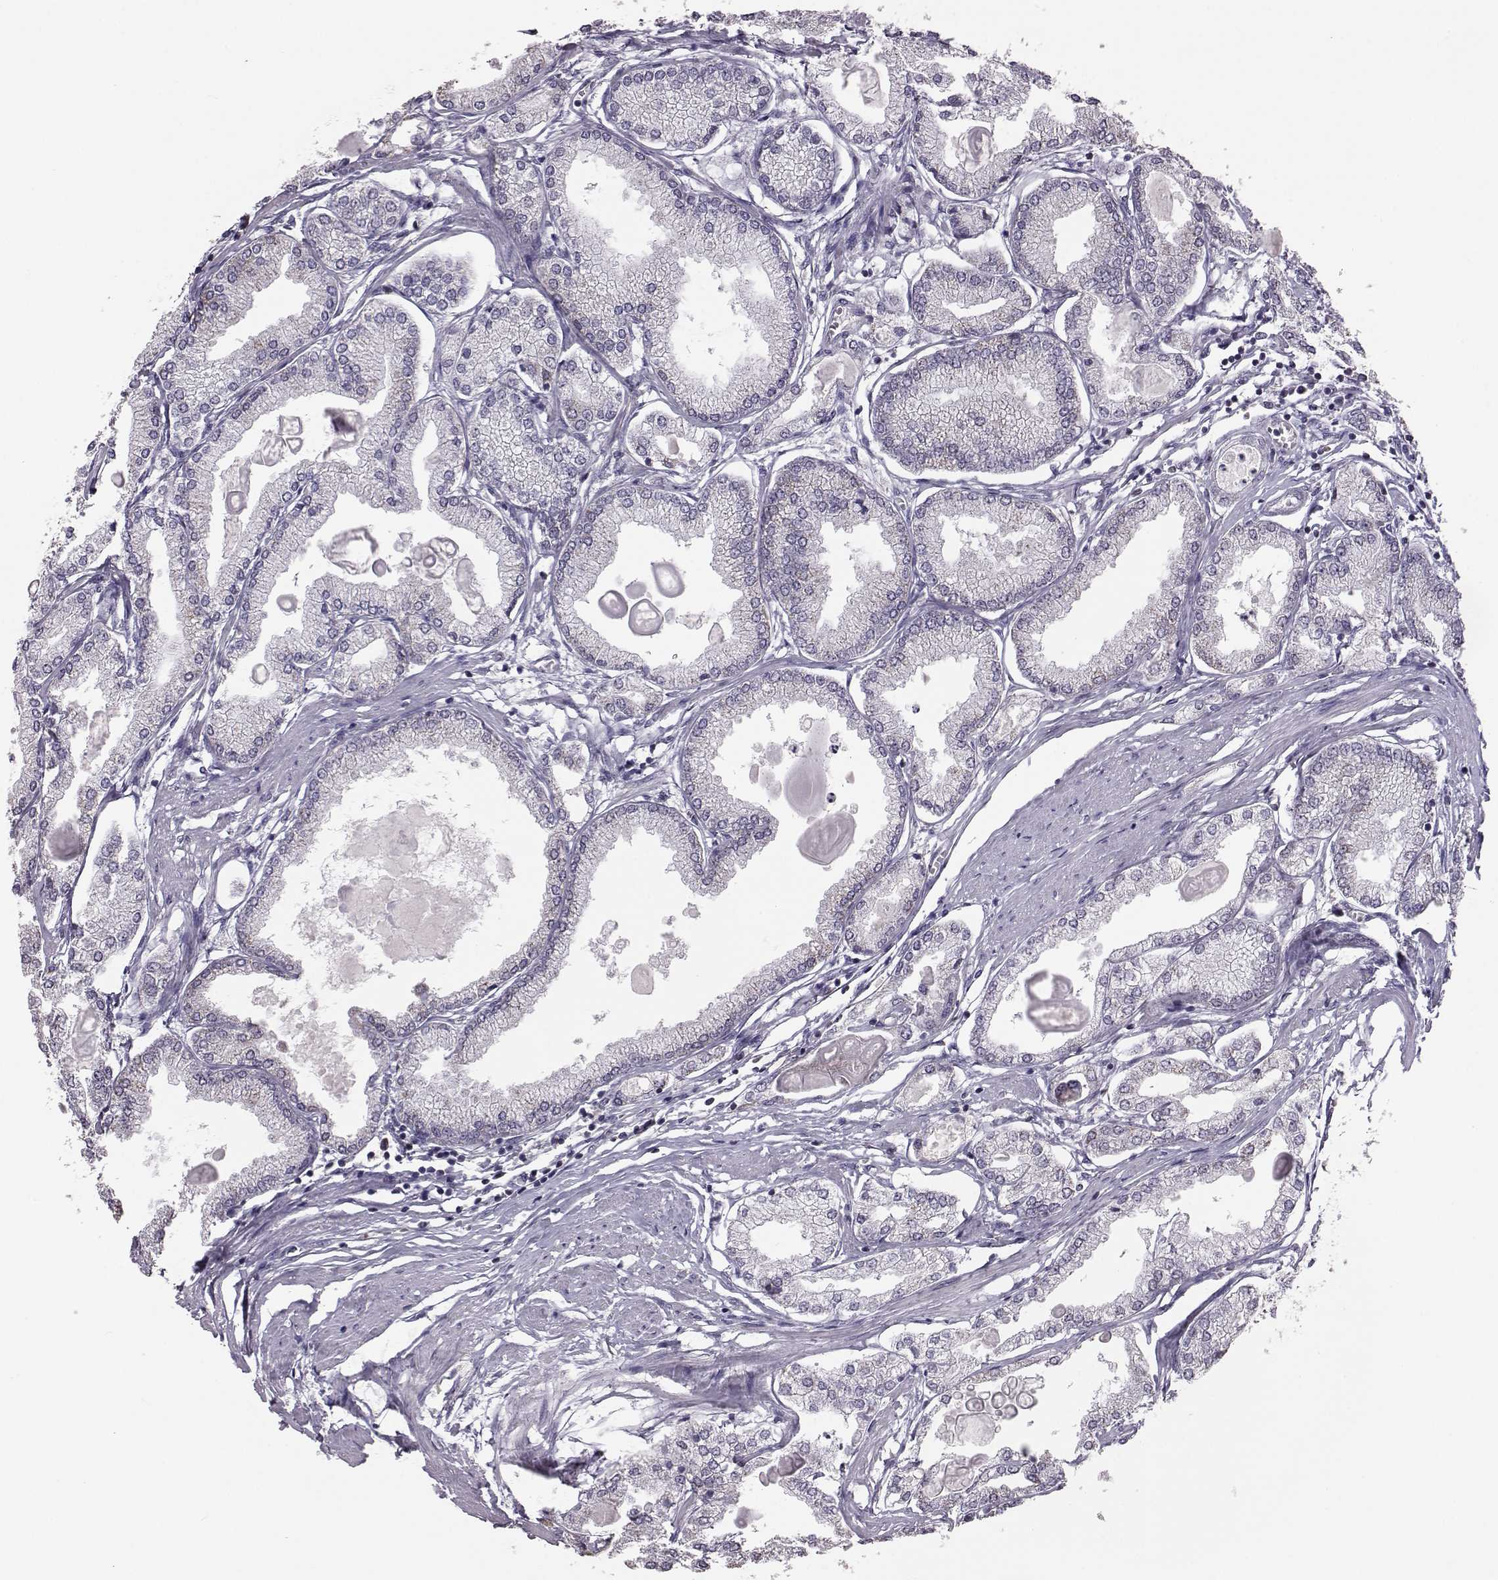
{"staining": {"intensity": "negative", "quantity": "none", "location": "none"}, "tissue": "prostate cancer", "cell_type": "Tumor cells", "image_type": "cancer", "snomed": [{"axis": "morphology", "description": "Adenocarcinoma, High grade"}, {"axis": "topography", "description": "Prostate"}], "caption": "DAB immunohistochemical staining of human prostate adenocarcinoma (high-grade) exhibits no significant expression in tumor cells.", "gene": "ALDH3A1", "patient": {"sex": "male", "age": 68}}